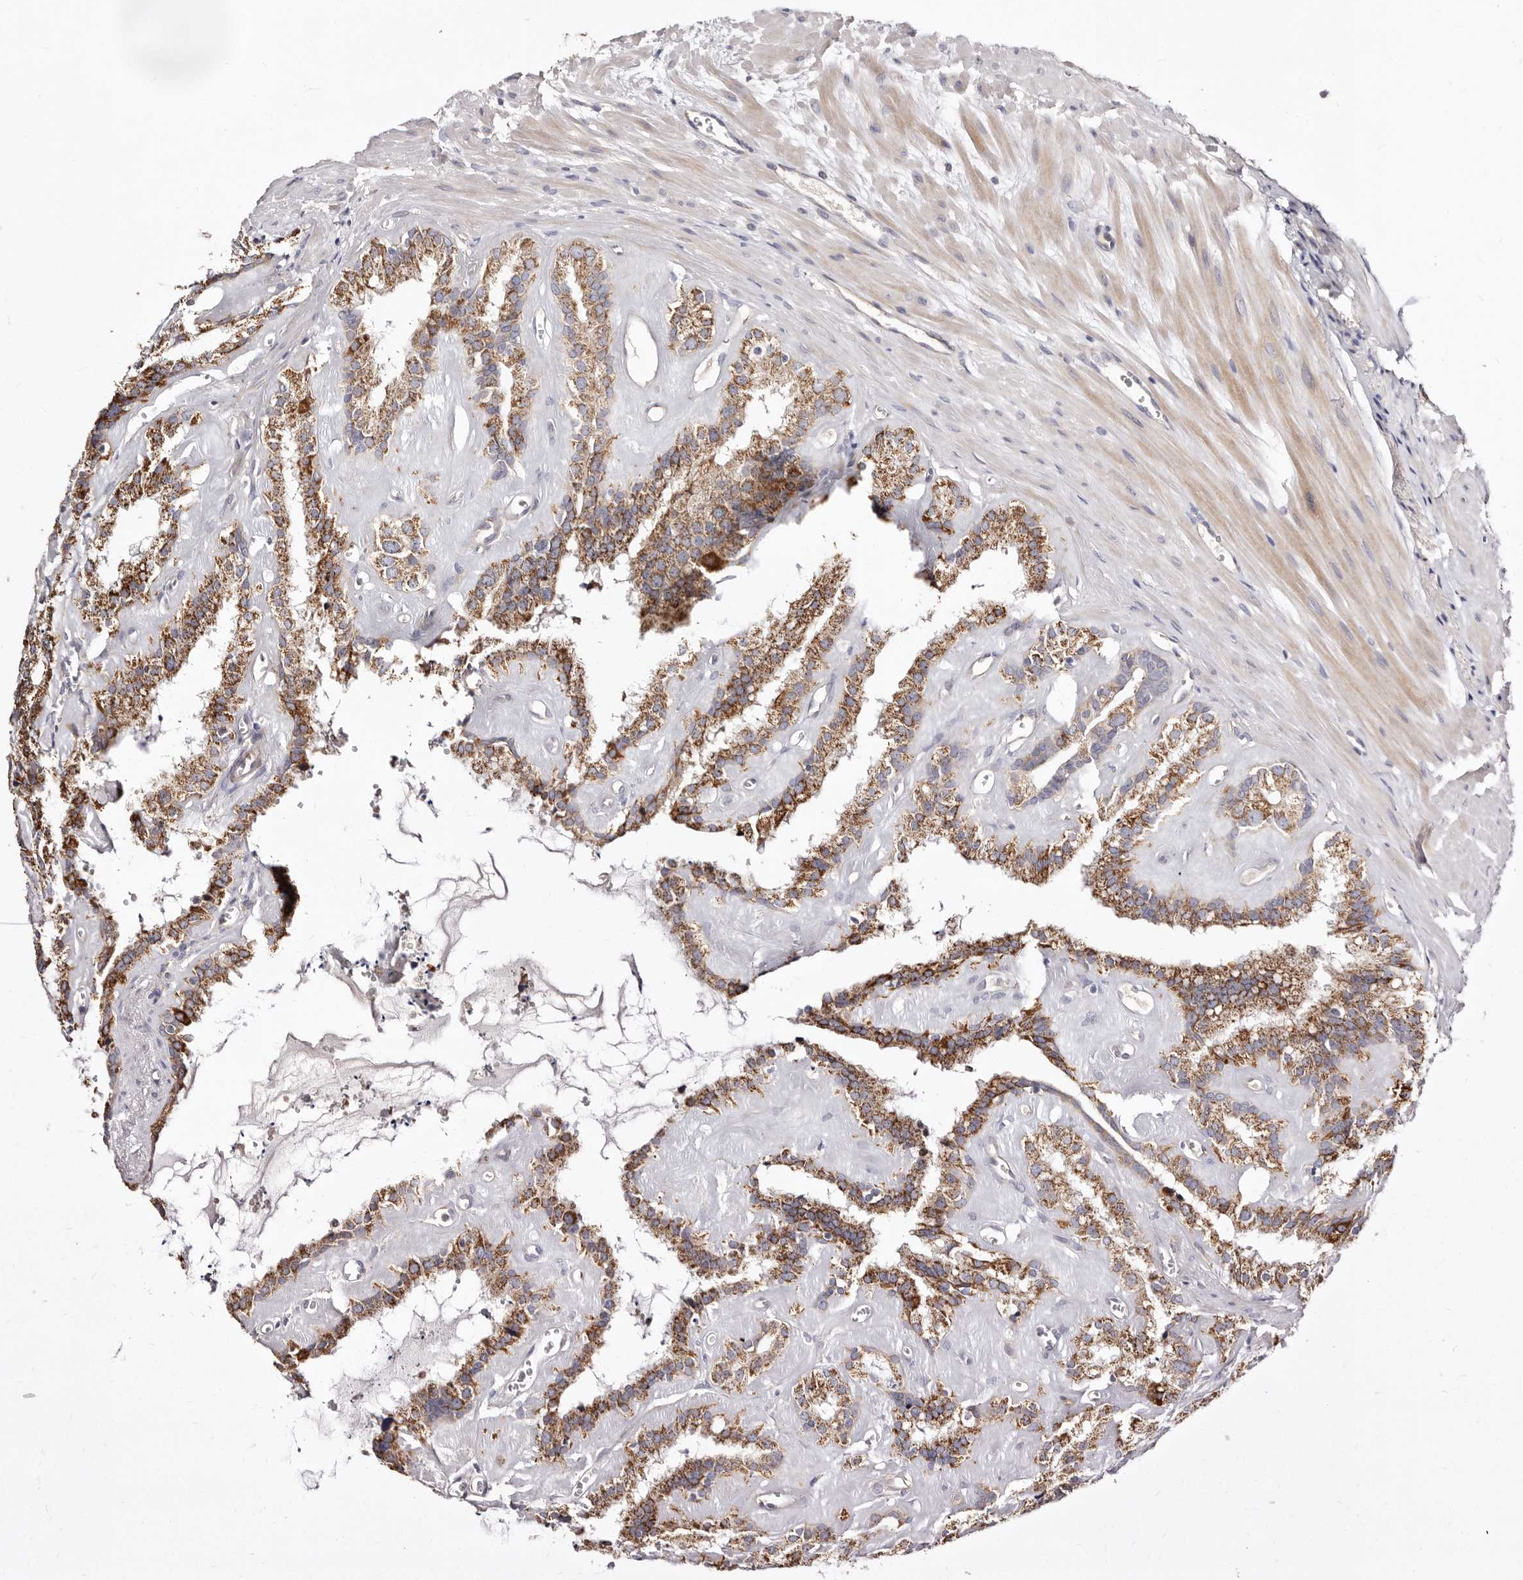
{"staining": {"intensity": "moderate", "quantity": ">75%", "location": "cytoplasmic/membranous"}, "tissue": "seminal vesicle", "cell_type": "Glandular cells", "image_type": "normal", "snomed": [{"axis": "morphology", "description": "Normal tissue, NOS"}, {"axis": "topography", "description": "Prostate"}, {"axis": "topography", "description": "Seminal veicle"}], "caption": "Glandular cells show medium levels of moderate cytoplasmic/membranous positivity in about >75% of cells in unremarkable human seminal vesicle. The protein of interest is shown in brown color, while the nuclei are stained blue.", "gene": "BAIAP2L1", "patient": {"sex": "male", "age": 59}}